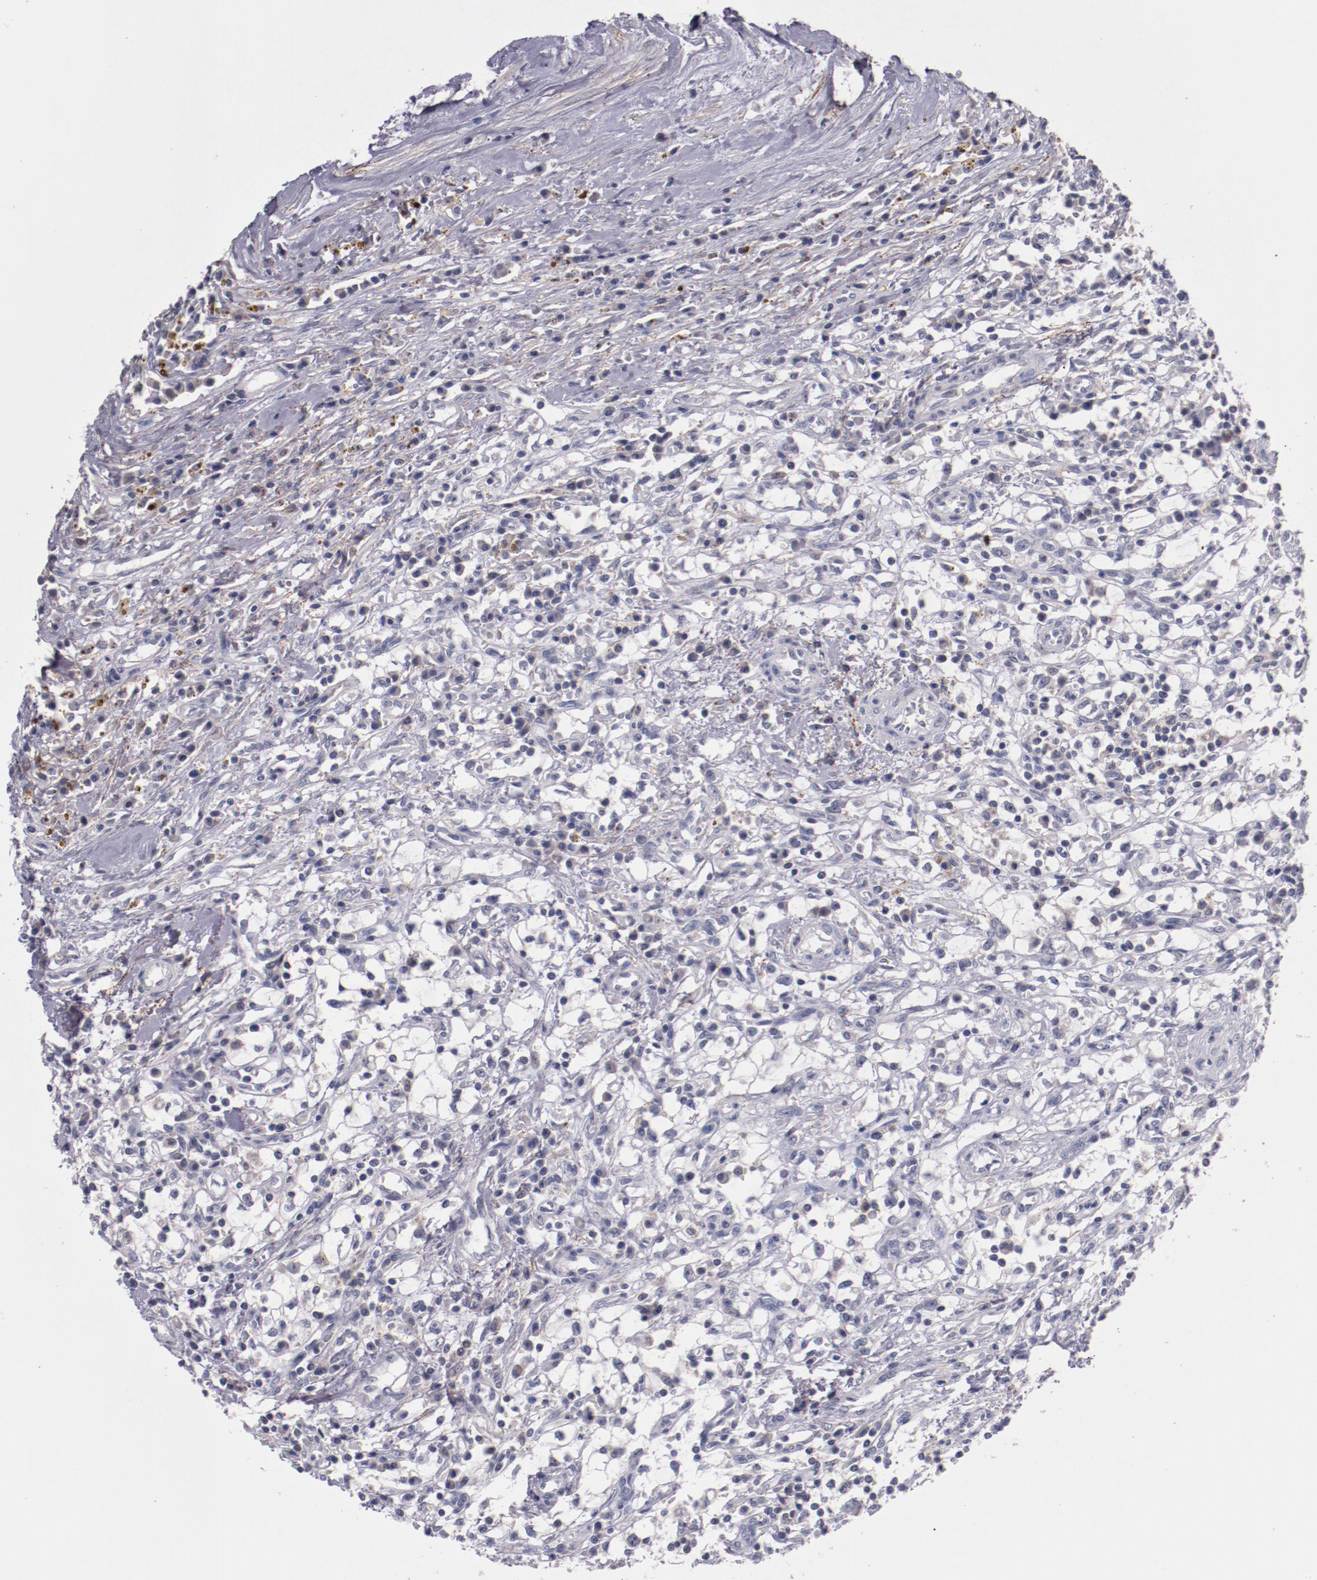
{"staining": {"intensity": "negative", "quantity": "none", "location": "none"}, "tissue": "renal cancer", "cell_type": "Tumor cells", "image_type": "cancer", "snomed": [{"axis": "morphology", "description": "Adenocarcinoma, NOS"}, {"axis": "topography", "description": "Kidney"}], "caption": "This image is of renal adenocarcinoma stained with immunohistochemistry (IHC) to label a protein in brown with the nuclei are counter-stained blue. There is no expression in tumor cells.", "gene": "SYP", "patient": {"sex": "male", "age": 82}}